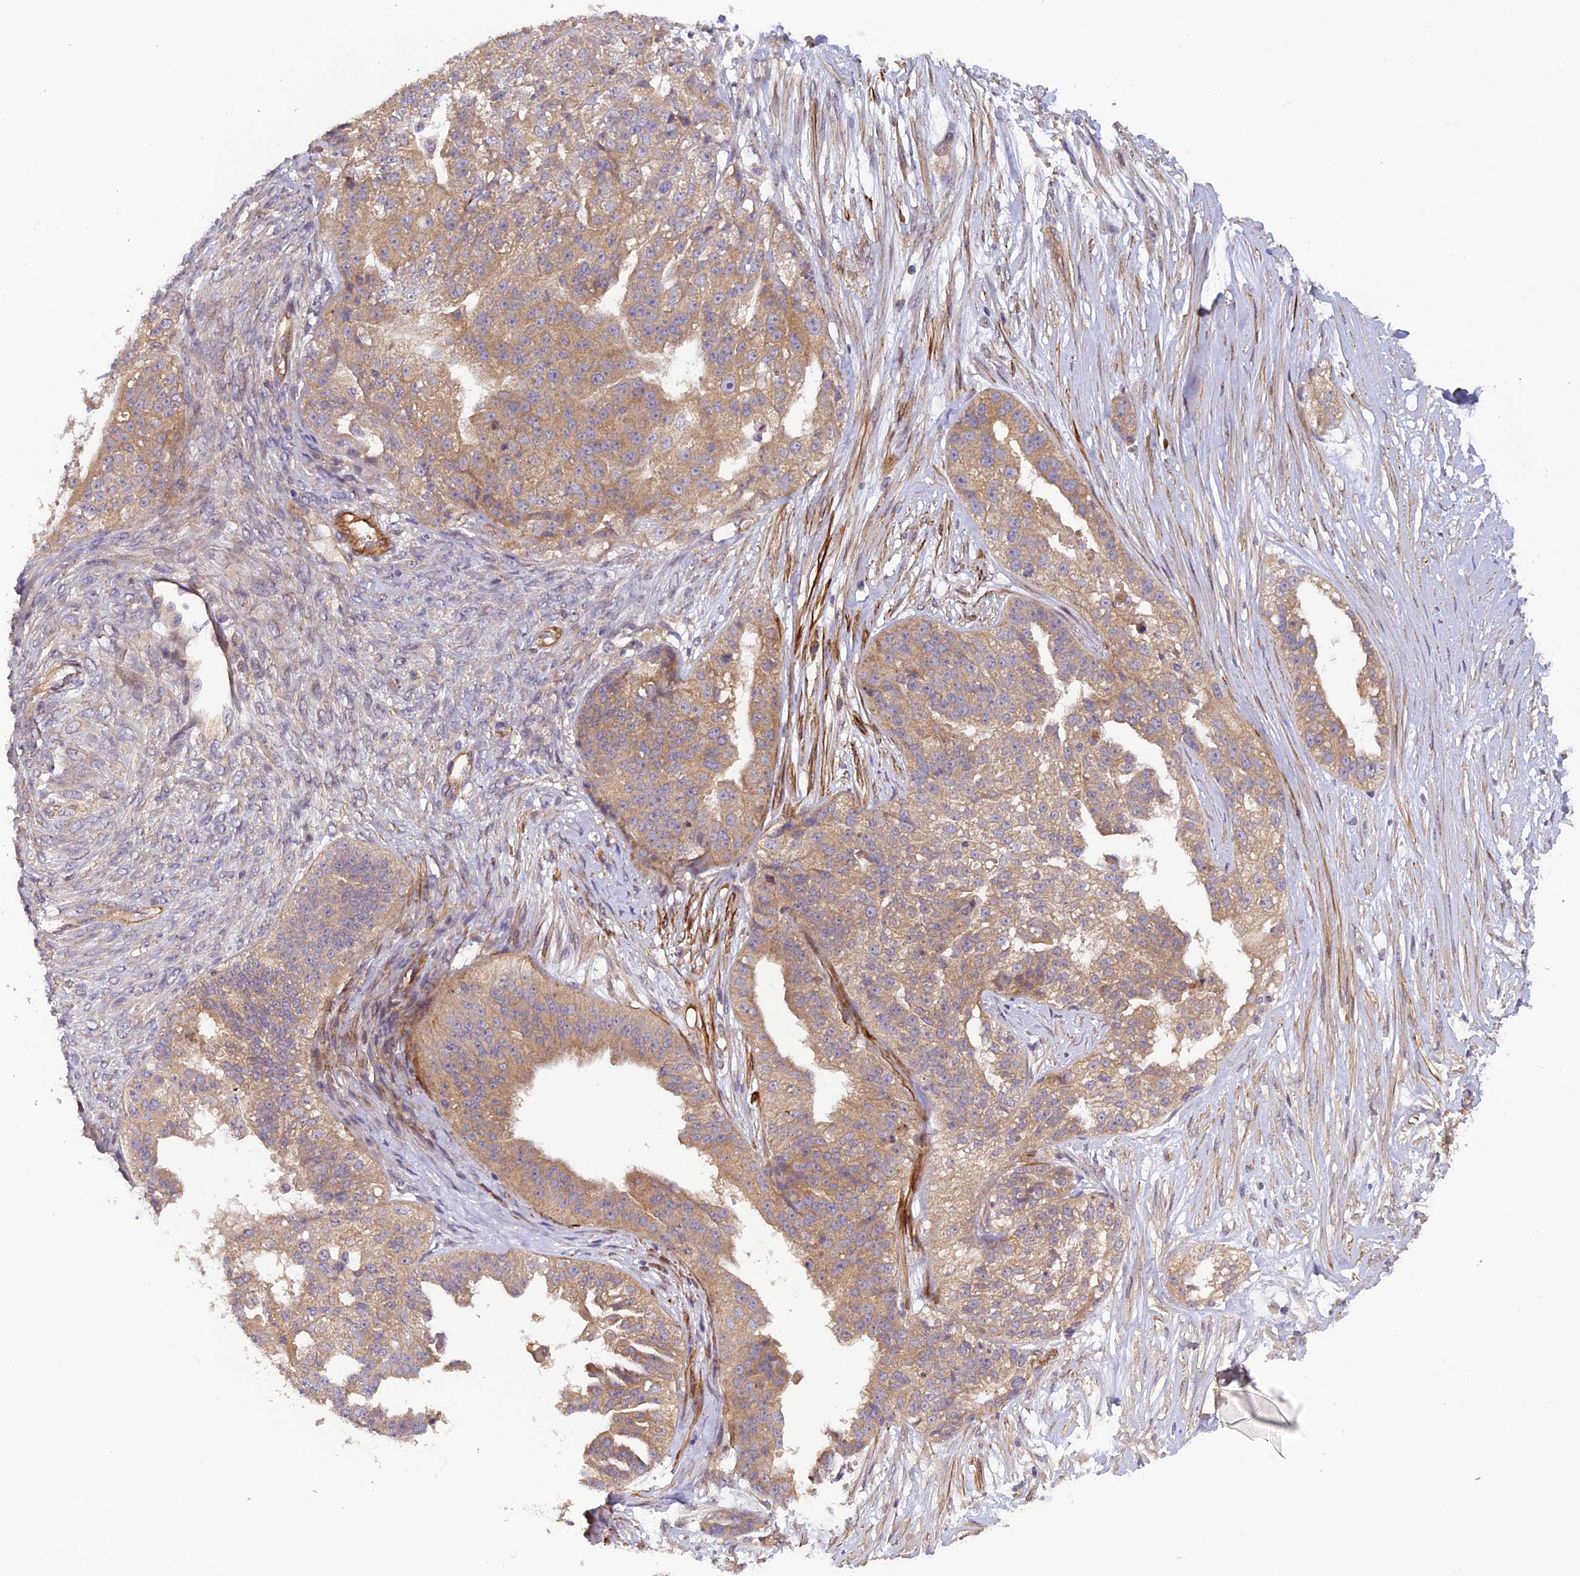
{"staining": {"intensity": "moderate", "quantity": ">75%", "location": "cytoplasmic/membranous"}, "tissue": "ovarian cancer", "cell_type": "Tumor cells", "image_type": "cancer", "snomed": [{"axis": "morphology", "description": "Cystadenocarcinoma, serous, NOS"}, {"axis": "topography", "description": "Ovary"}], "caption": "IHC micrograph of ovarian cancer stained for a protein (brown), which exhibits medium levels of moderate cytoplasmic/membranous positivity in approximately >75% of tumor cells.", "gene": "ADAMTS15", "patient": {"sex": "female", "age": 58}}